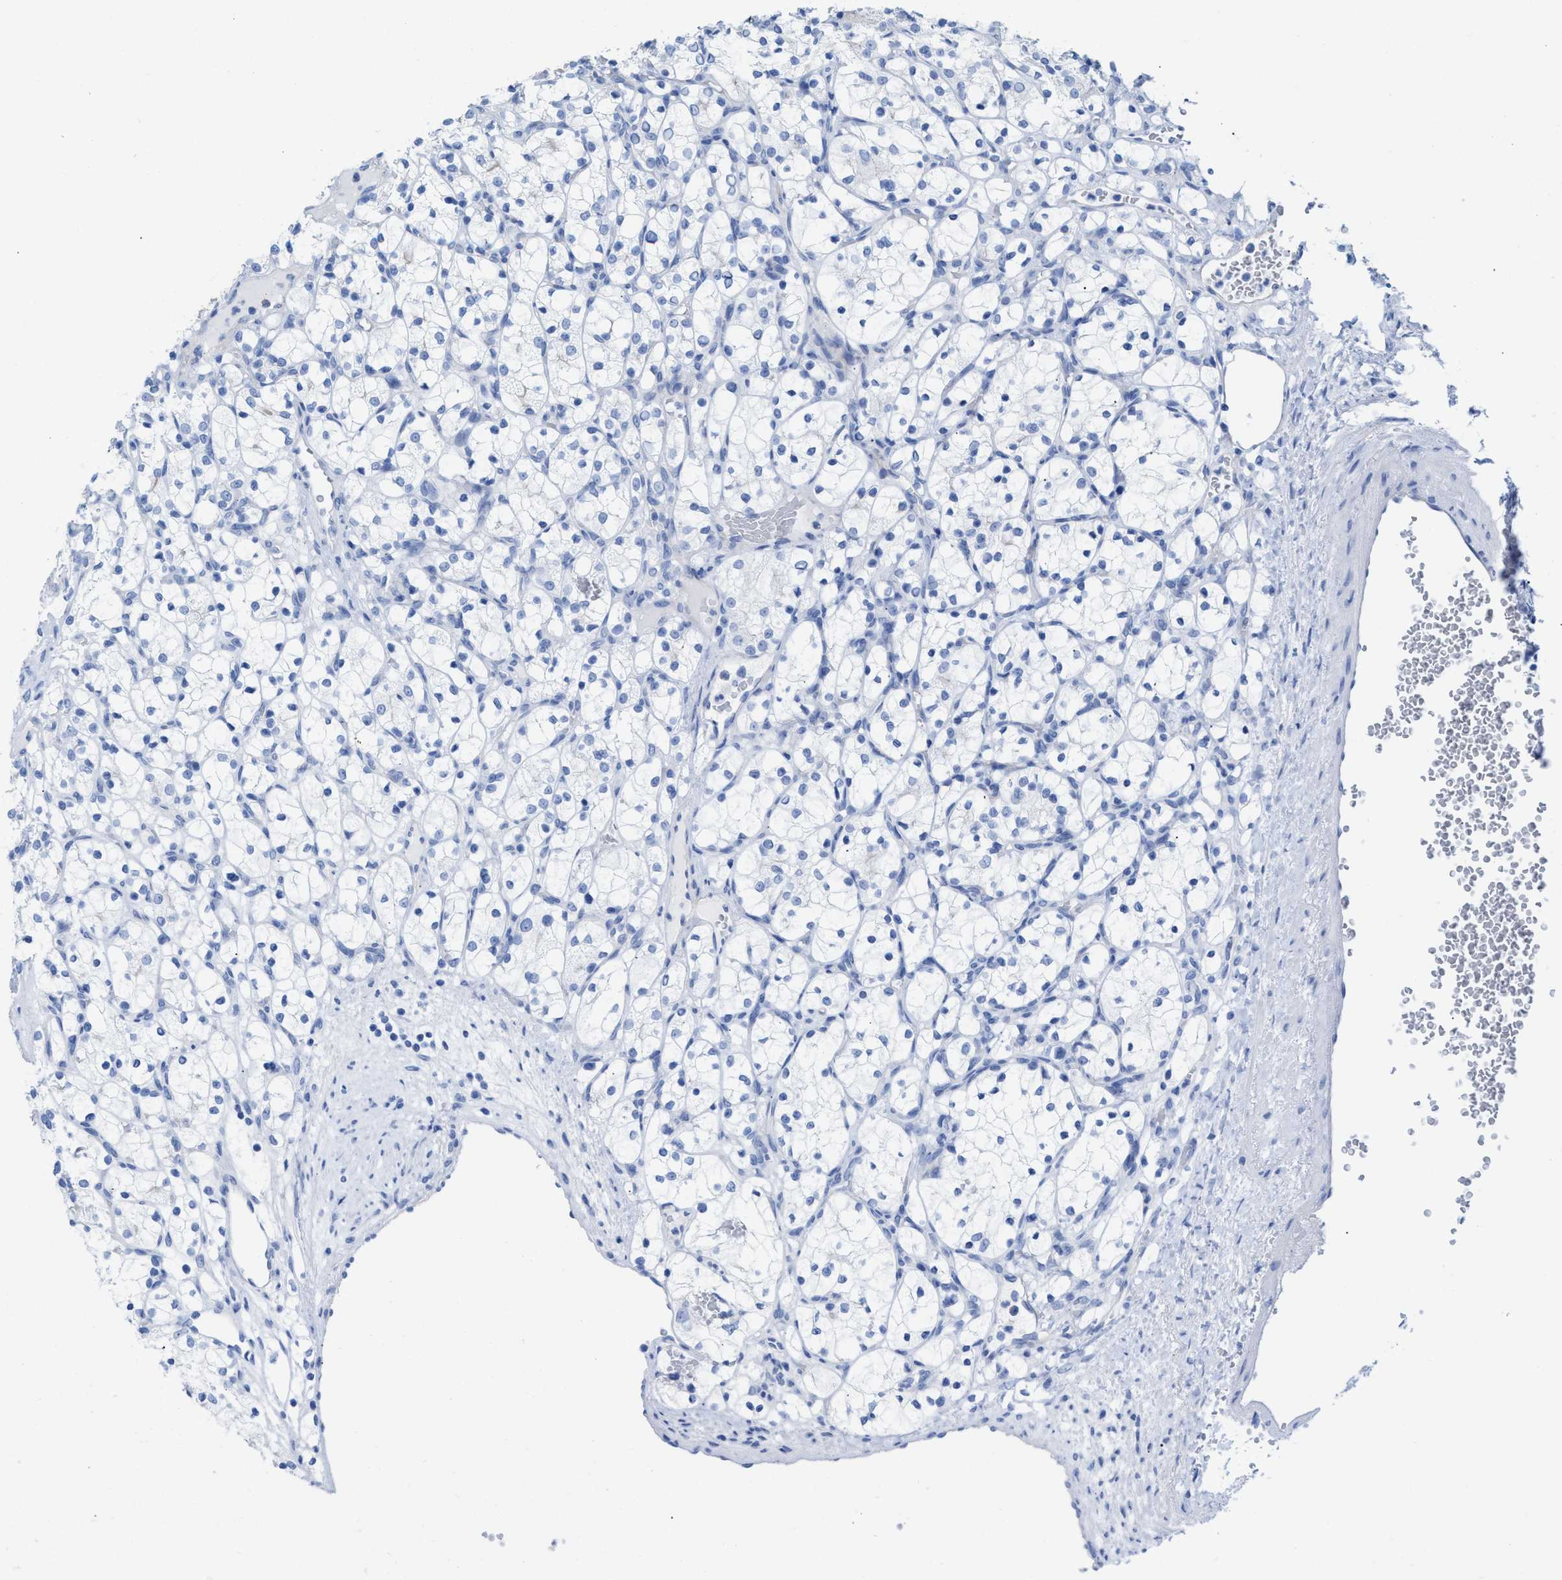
{"staining": {"intensity": "negative", "quantity": "none", "location": "none"}, "tissue": "renal cancer", "cell_type": "Tumor cells", "image_type": "cancer", "snomed": [{"axis": "morphology", "description": "Adenocarcinoma, NOS"}, {"axis": "topography", "description": "Kidney"}], "caption": "A high-resolution histopathology image shows immunohistochemistry staining of renal cancer, which displays no significant positivity in tumor cells.", "gene": "CPA1", "patient": {"sex": "female", "age": 69}}